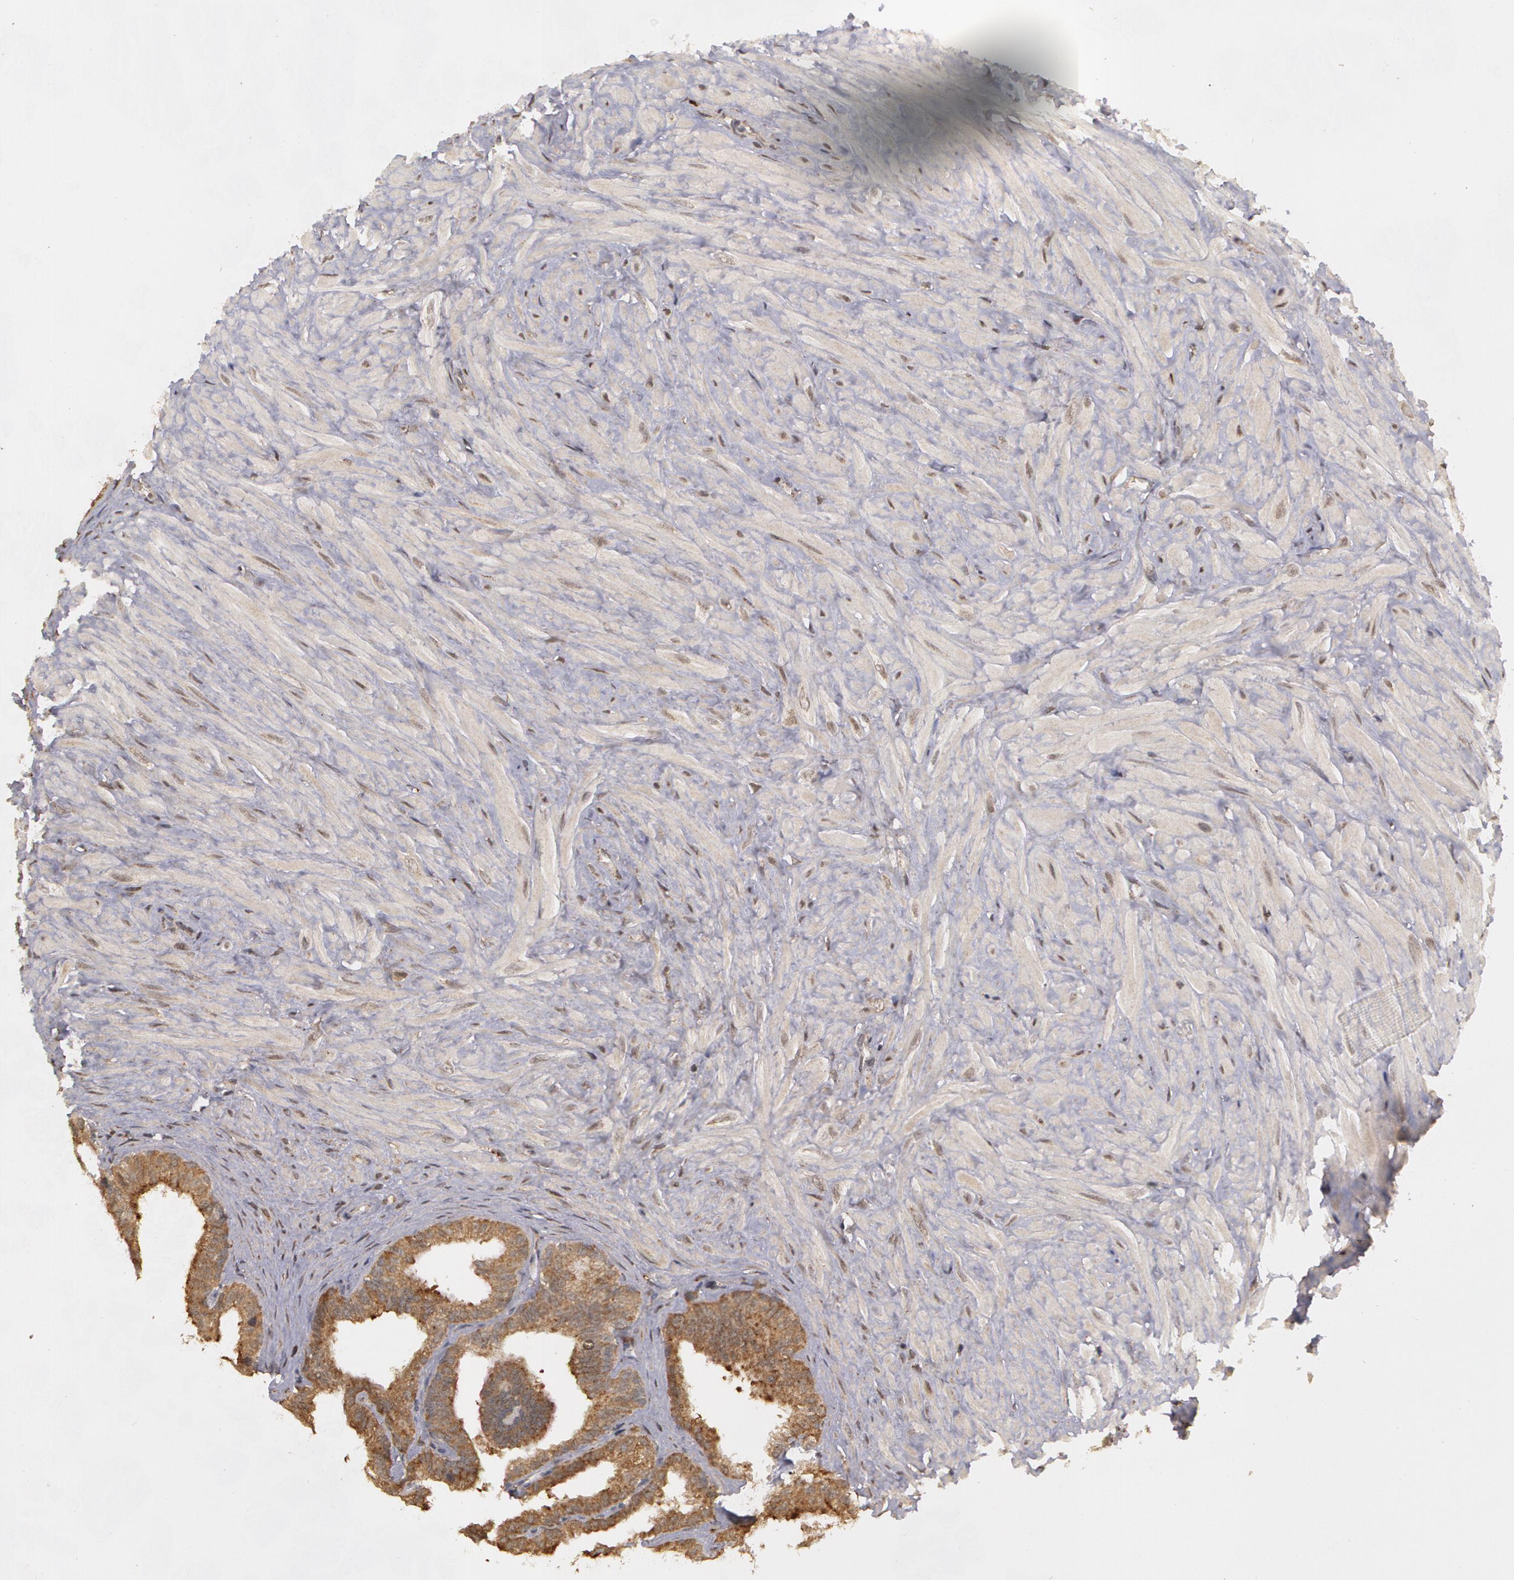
{"staining": {"intensity": "strong", "quantity": ">75%", "location": "cytoplasmic/membranous"}, "tissue": "seminal vesicle", "cell_type": "Glandular cells", "image_type": "normal", "snomed": [{"axis": "morphology", "description": "Normal tissue, NOS"}, {"axis": "topography", "description": "Seminal veicle"}], "caption": "The histopathology image displays staining of unremarkable seminal vesicle, revealing strong cytoplasmic/membranous protein expression (brown color) within glandular cells.", "gene": "GLIS1", "patient": {"sex": "male", "age": 26}}